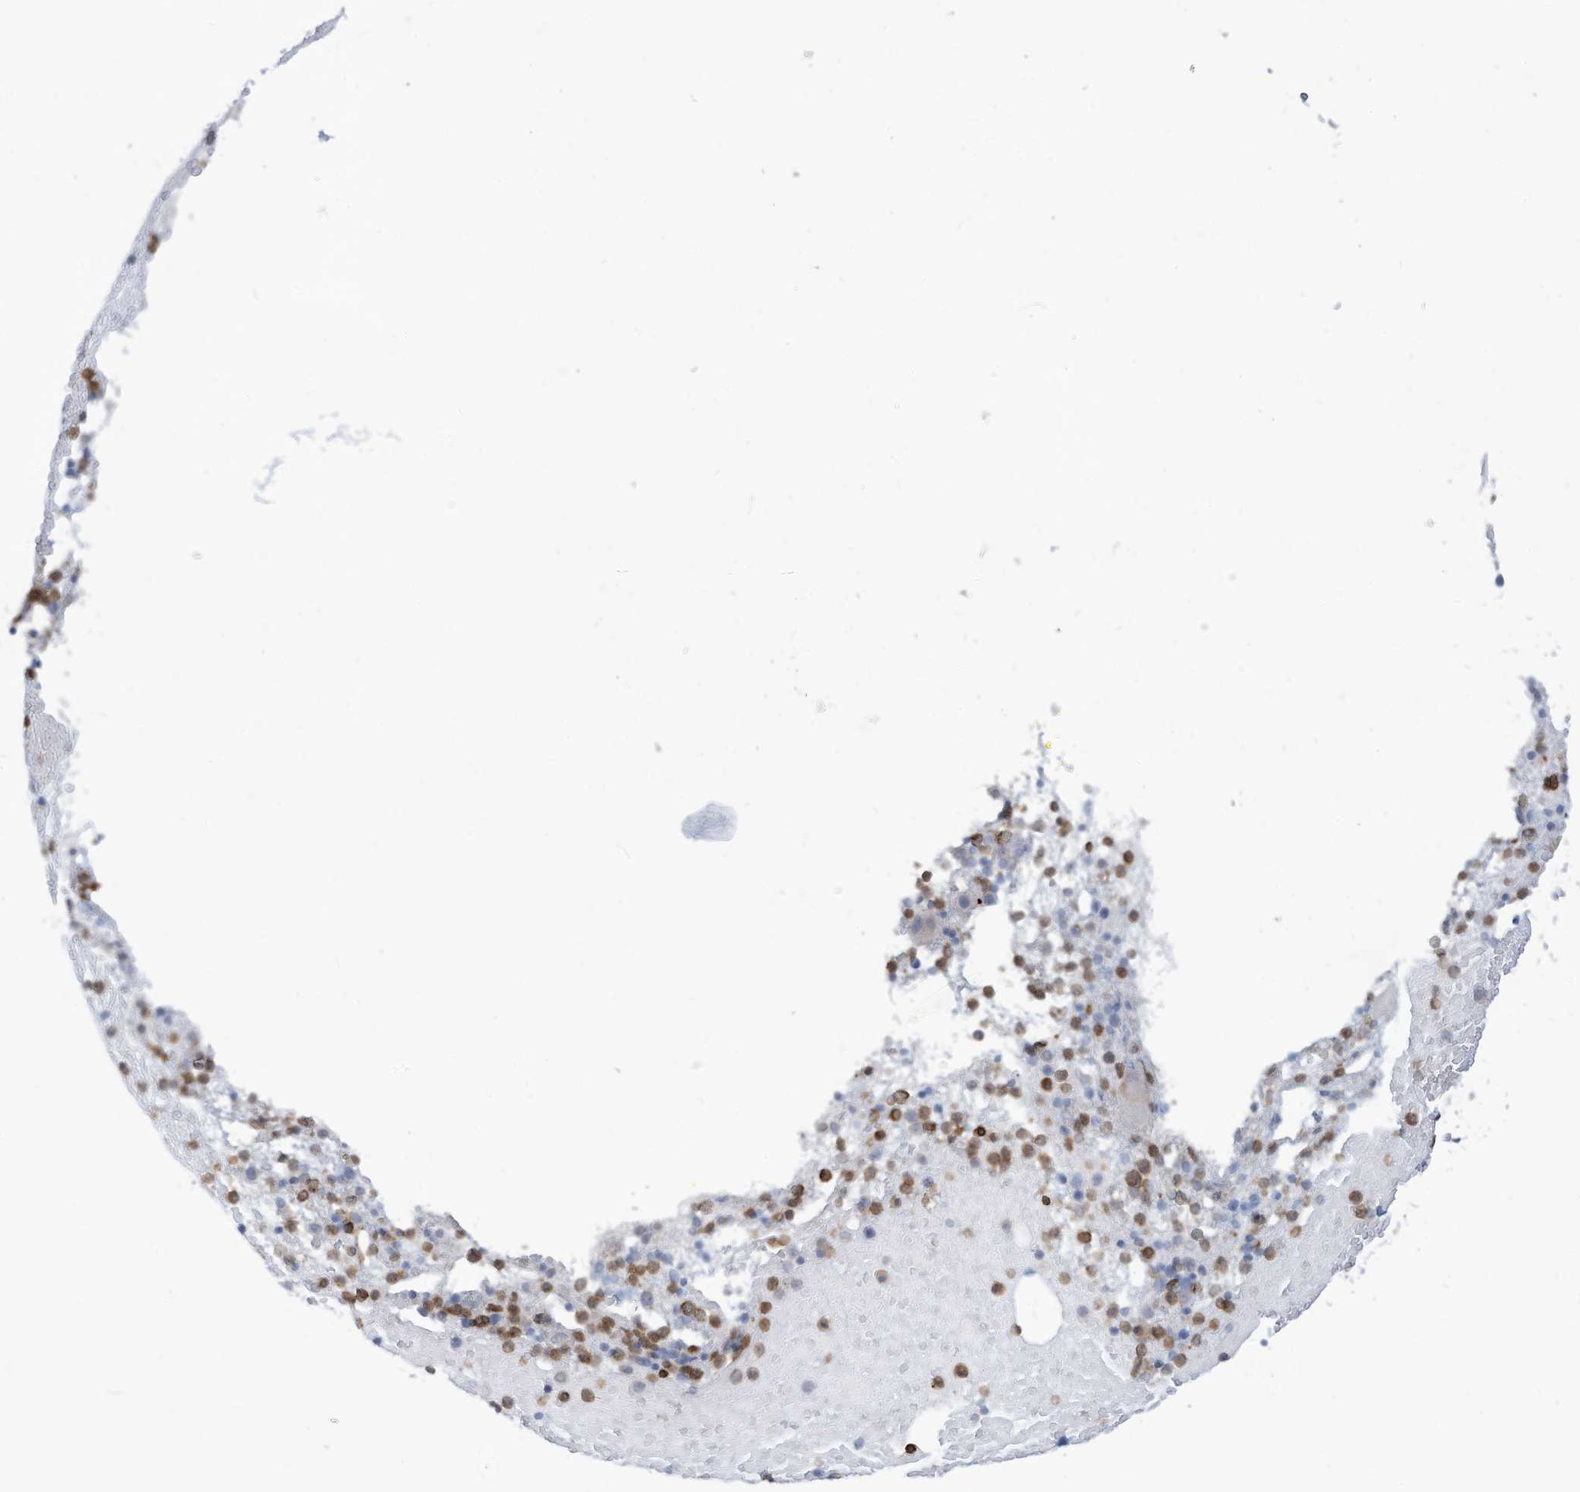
{"staining": {"intensity": "moderate", "quantity": "<25%", "location": "cytoplasmic/membranous"}, "tissue": "bone marrow", "cell_type": "Hematopoietic cells", "image_type": "normal", "snomed": [{"axis": "morphology", "description": "Normal tissue, NOS"}, {"axis": "topography", "description": "Bone marrow"}], "caption": "Hematopoietic cells exhibit low levels of moderate cytoplasmic/membranous positivity in about <25% of cells in benign human bone marrow. Using DAB (3,3'-diaminobenzidine) (brown) and hematoxylin (blue) stains, captured at high magnification using brightfield microscopy.", "gene": "NOTO", "patient": {"sex": "male", "age": 47}}